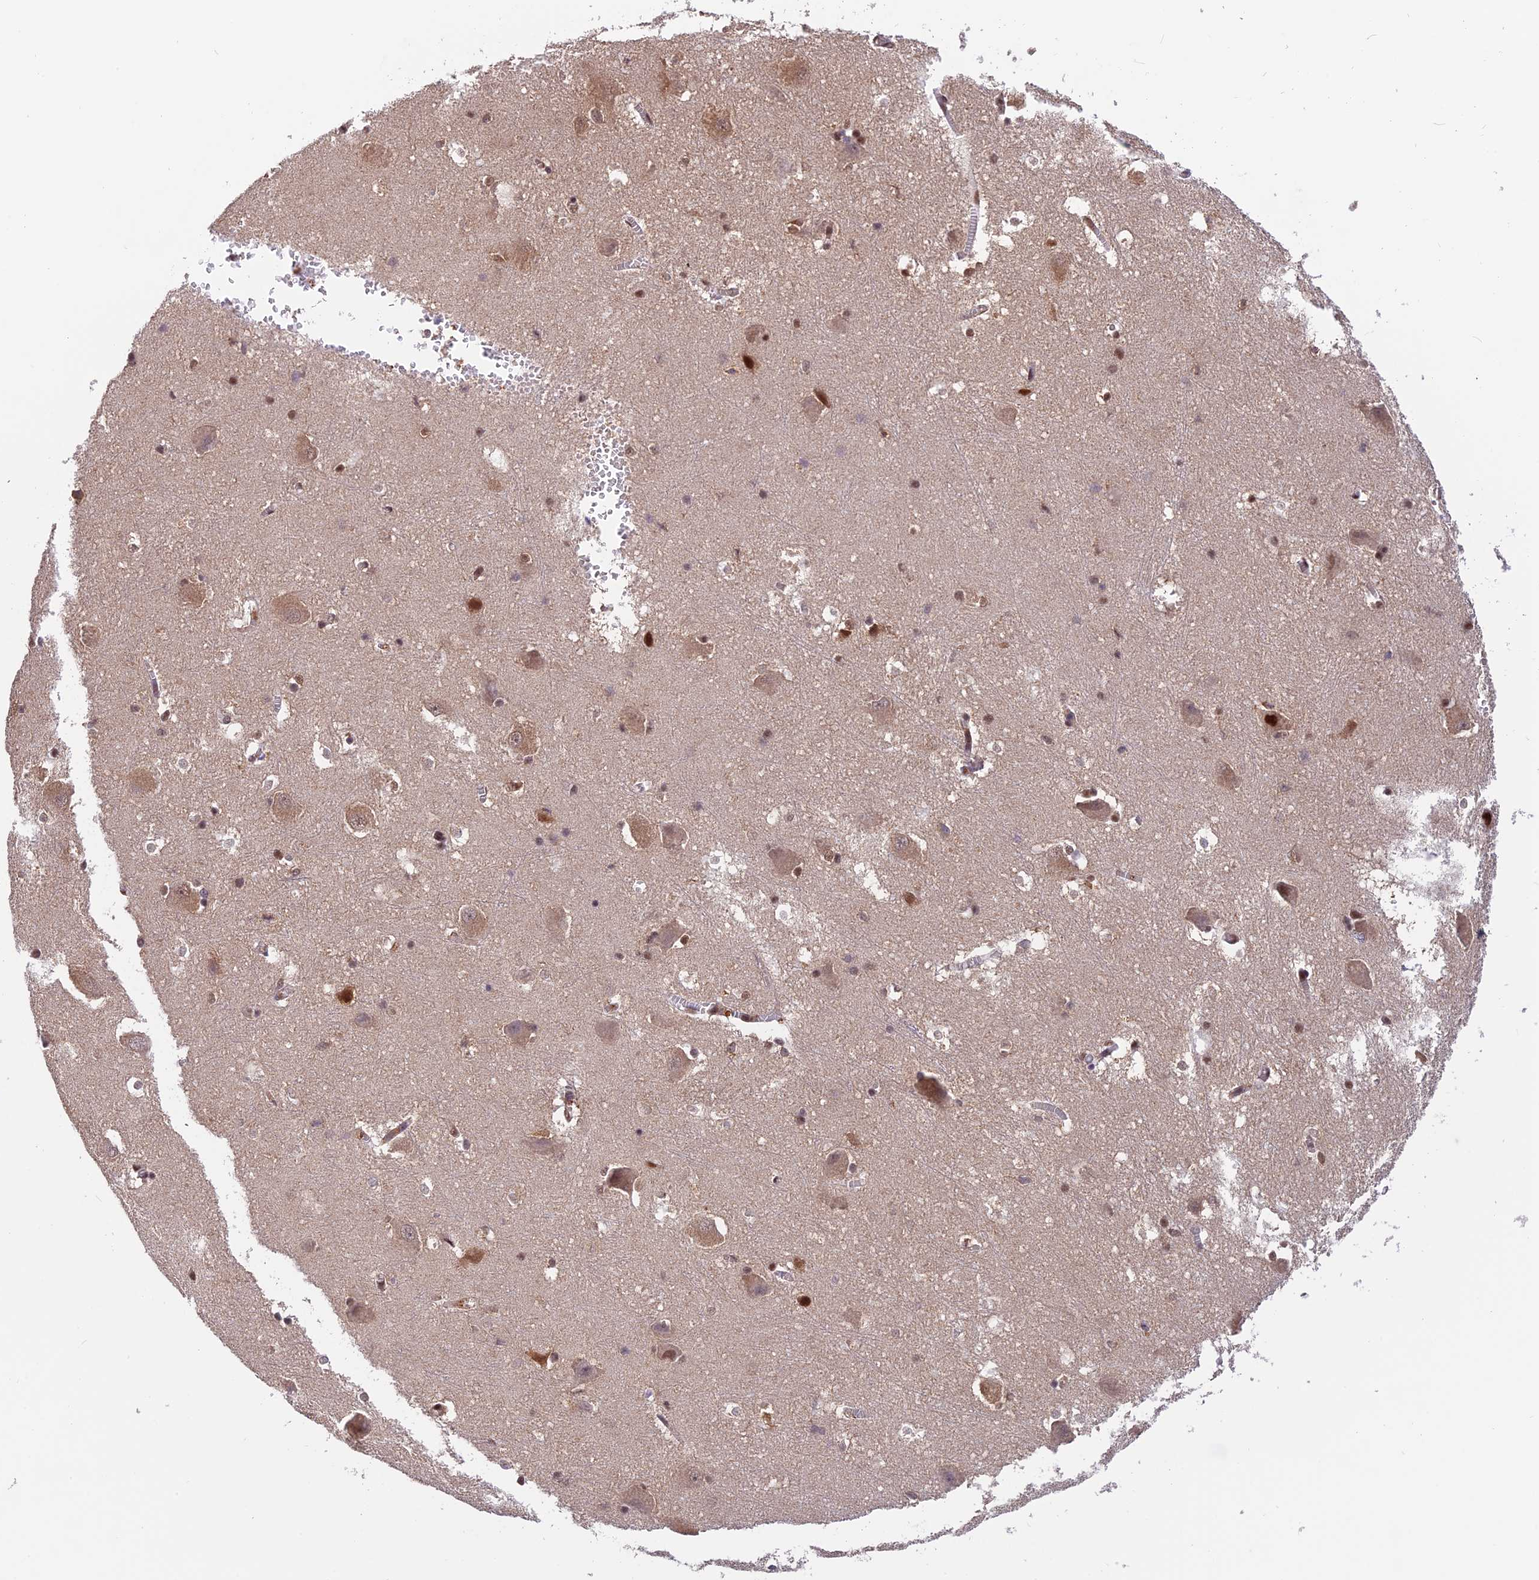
{"staining": {"intensity": "moderate", "quantity": "<25%", "location": "cytoplasmic/membranous,nuclear"}, "tissue": "caudate", "cell_type": "Glial cells", "image_type": "normal", "snomed": [{"axis": "morphology", "description": "Normal tissue, NOS"}, {"axis": "topography", "description": "Lateral ventricle wall"}], "caption": "Protein expression analysis of benign caudate shows moderate cytoplasmic/membranous,nuclear positivity in approximately <25% of glial cells. Using DAB (brown) and hematoxylin (blue) stains, captured at high magnification using brightfield microscopy.", "gene": "PSMB3", "patient": {"sex": "male", "age": 37}}